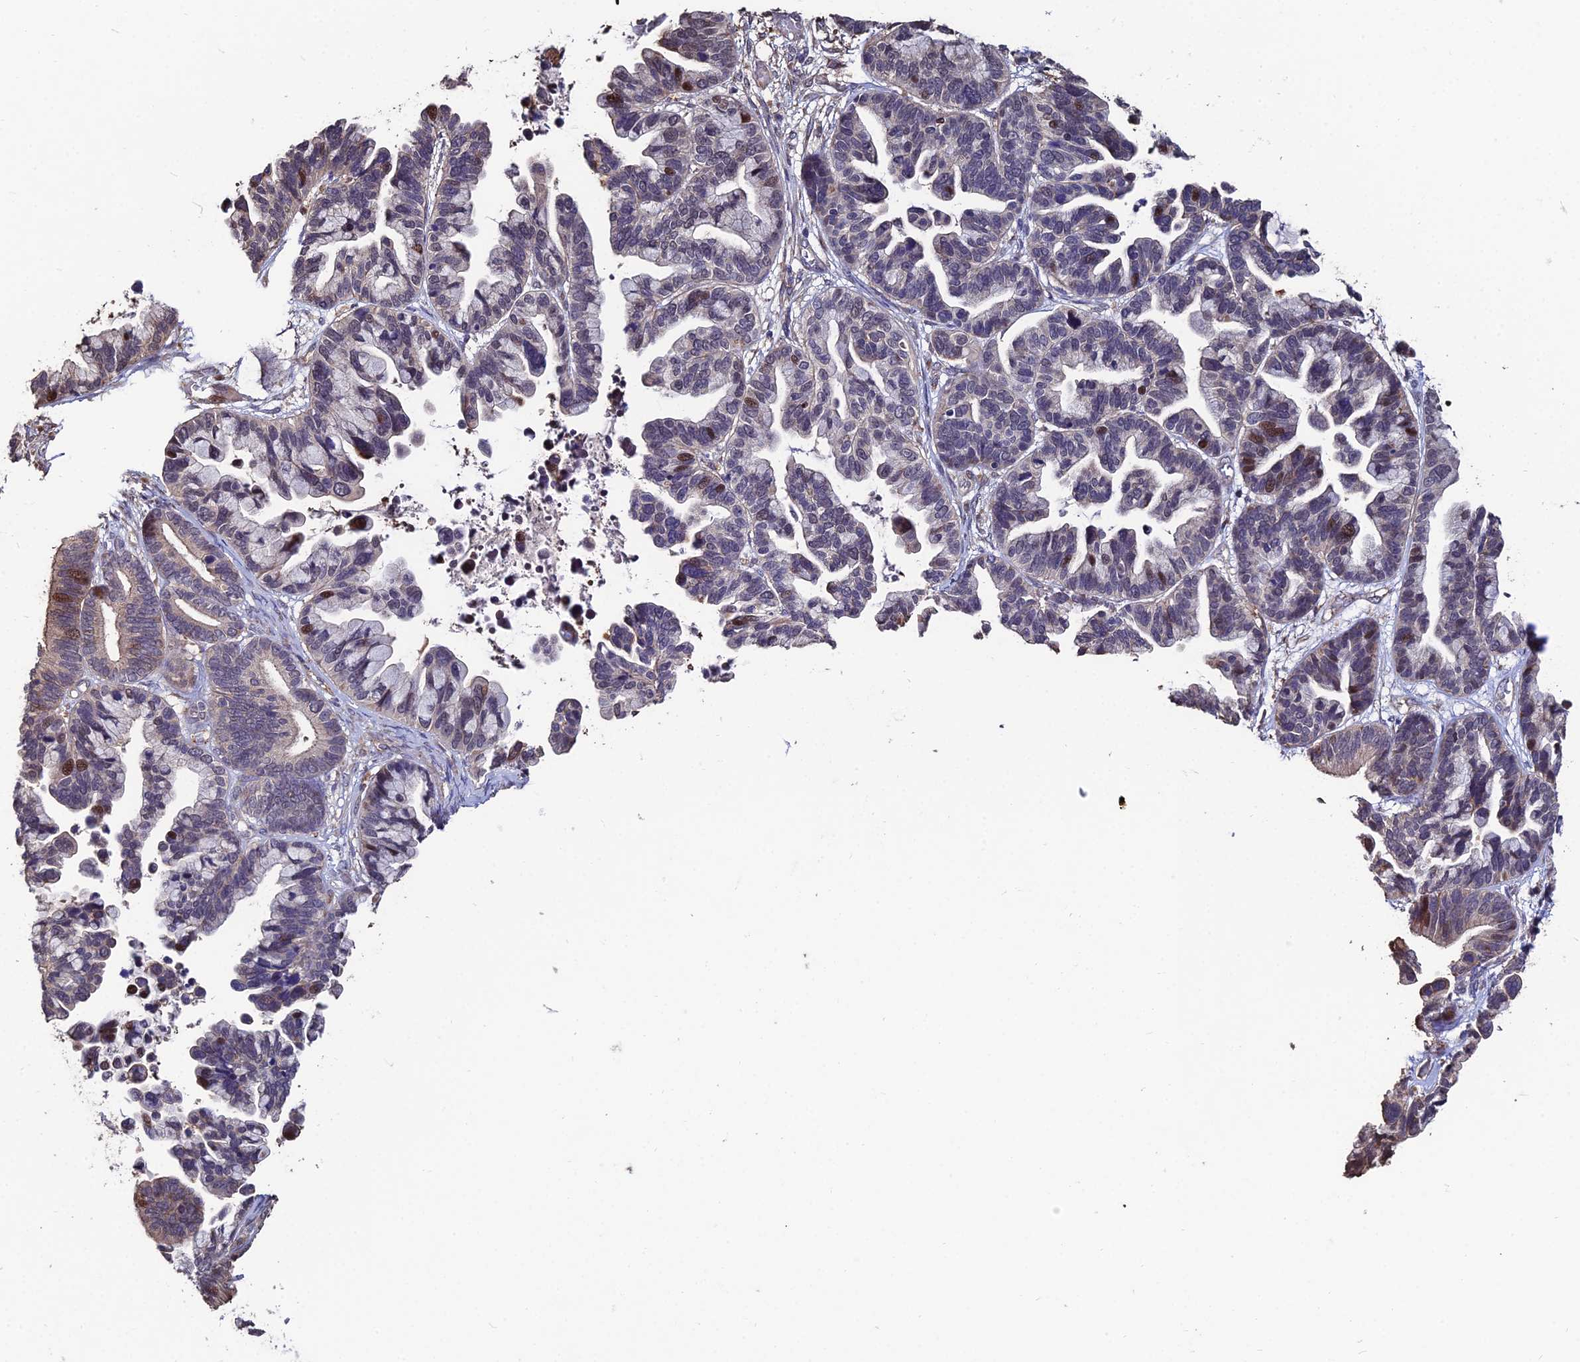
{"staining": {"intensity": "moderate", "quantity": "<25%", "location": "nuclear"}, "tissue": "ovarian cancer", "cell_type": "Tumor cells", "image_type": "cancer", "snomed": [{"axis": "morphology", "description": "Cystadenocarcinoma, serous, NOS"}, {"axis": "topography", "description": "Ovary"}], "caption": "Protein analysis of ovarian serous cystadenocarcinoma tissue demonstrates moderate nuclear staining in about <25% of tumor cells.", "gene": "ACTR5", "patient": {"sex": "female", "age": 56}}